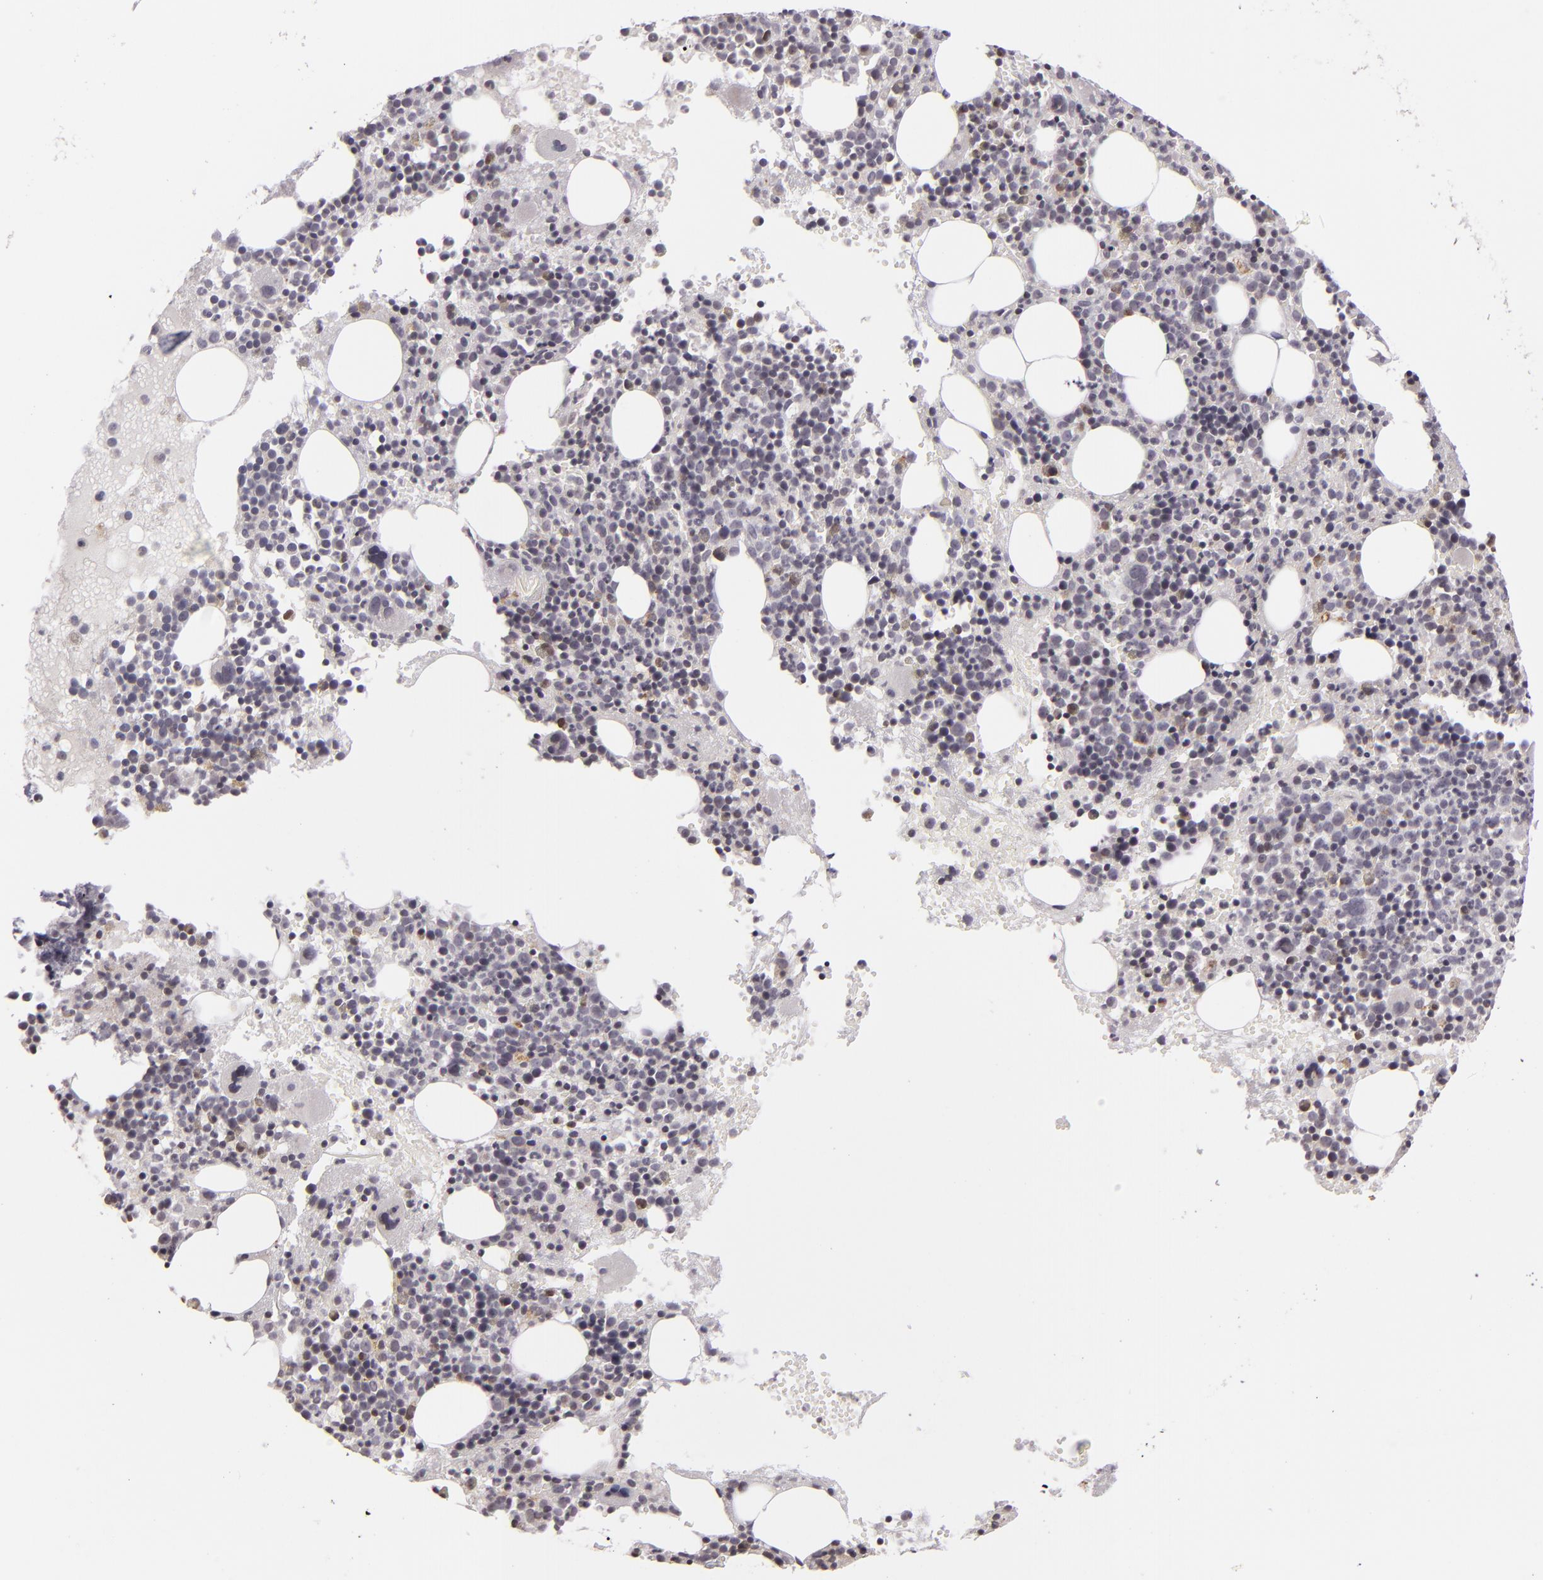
{"staining": {"intensity": "weak", "quantity": "<25%", "location": "nuclear"}, "tissue": "bone marrow", "cell_type": "Hematopoietic cells", "image_type": "normal", "snomed": [{"axis": "morphology", "description": "Normal tissue, NOS"}, {"axis": "topography", "description": "Bone marrow"}], "caption": "Benign bone marrow was stained to show a protein in brown. There is no significant positivity in hematopoietic cells. Nuclei are stained in blue.", "gene": "AKAP6", "patient": {"sex": "male", "age": 34}}